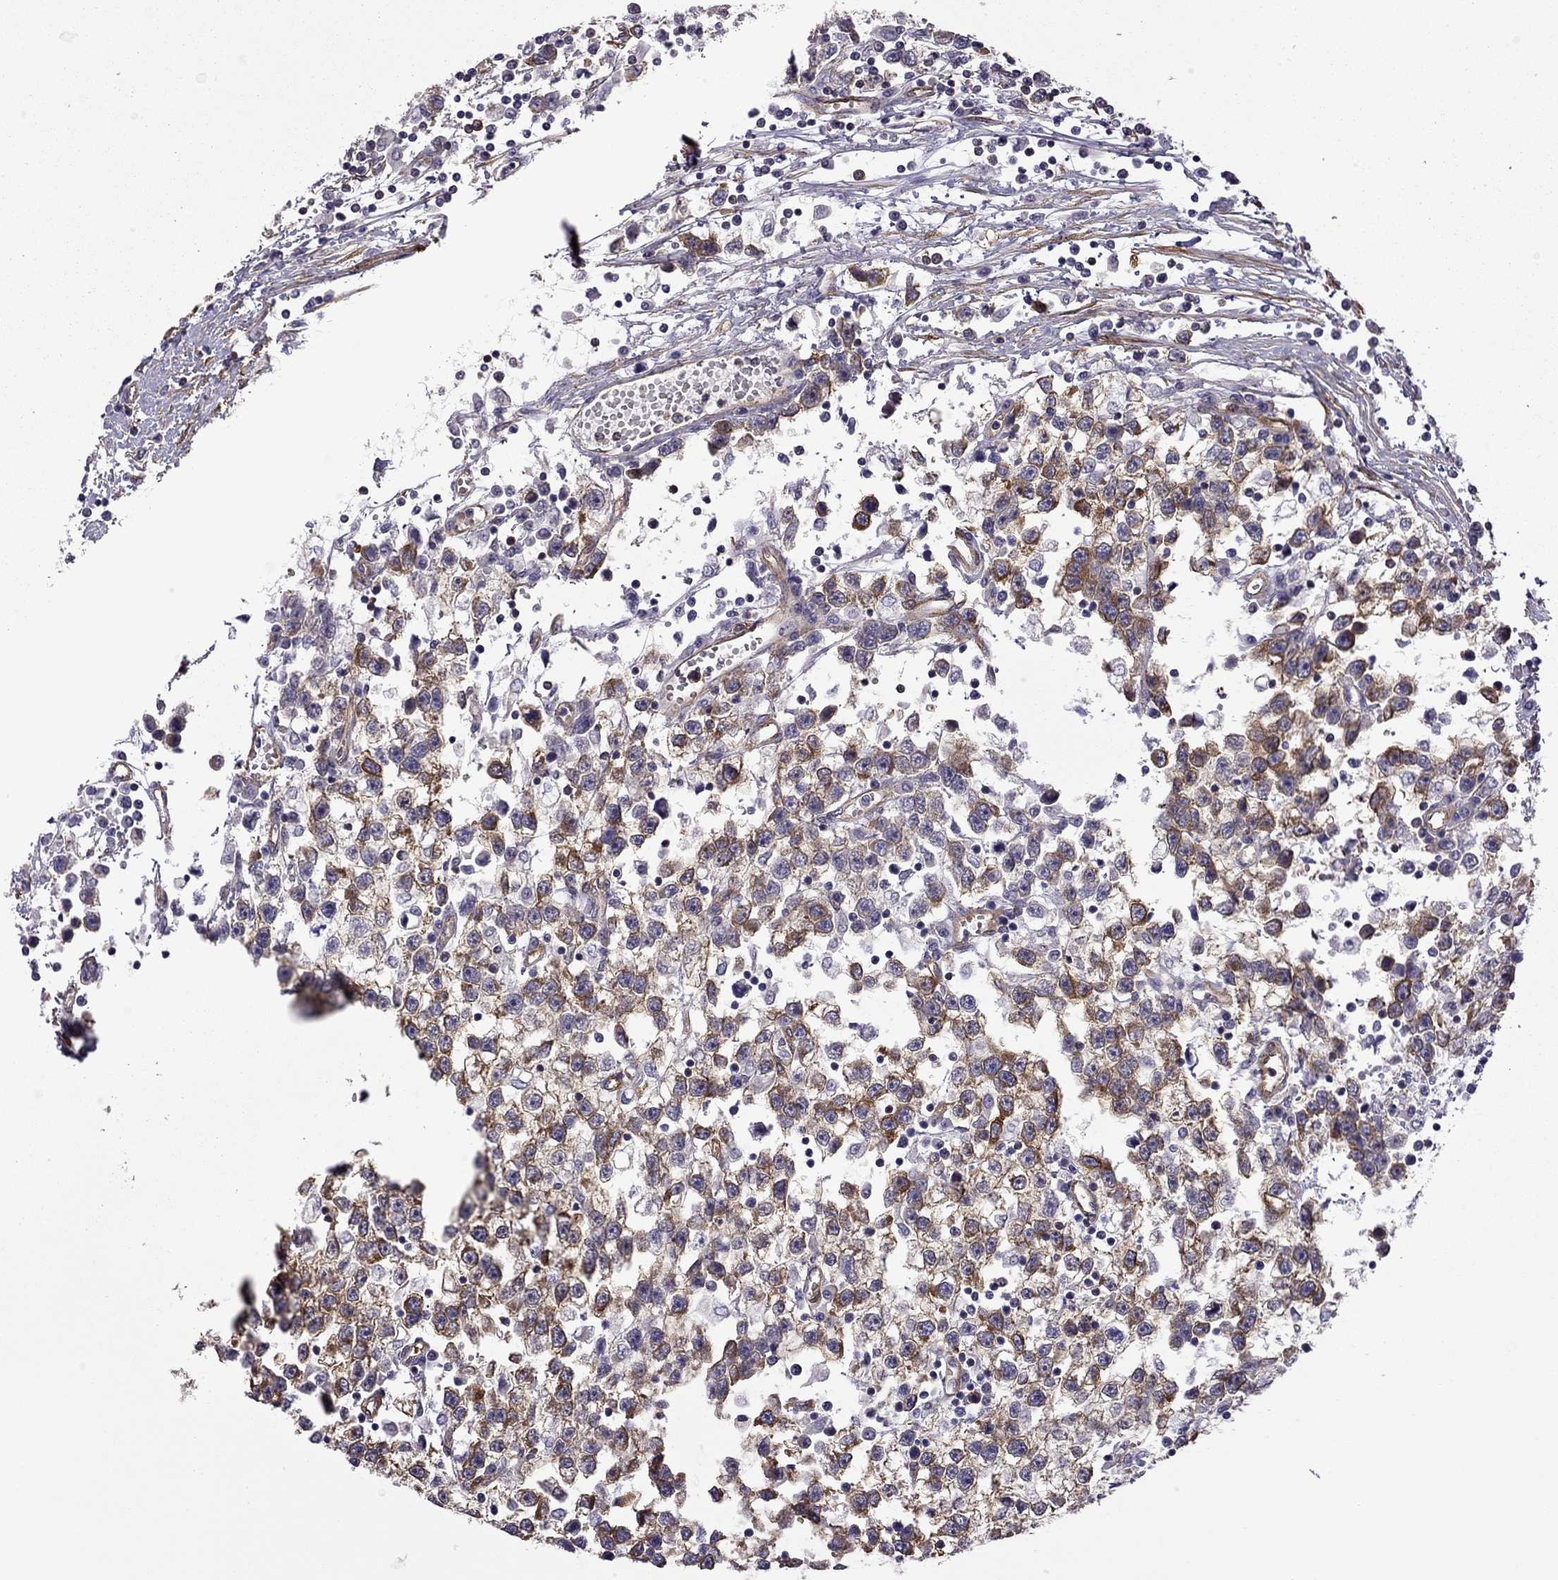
{"staining": {"intensity": "strong", "quantity": "<25%", "location": "cytoplasmic/membranous"}, "tissue": "testis cancer", "cell_type": "Tumor cells", "image_type": "cancer", "snomed": [{"axis": "morphology", "description": "Seminoma, NOS"}, {"axis": "topography", "description": "Testis"}], "caption": "Strong cytoplasmic/membranous staining for a protein is present in approximately <25% of tumor cells of testis cancer (seminoma) using IHC.", "gene": "MAP4", "patient": {"sex": "male", "age": 34}}